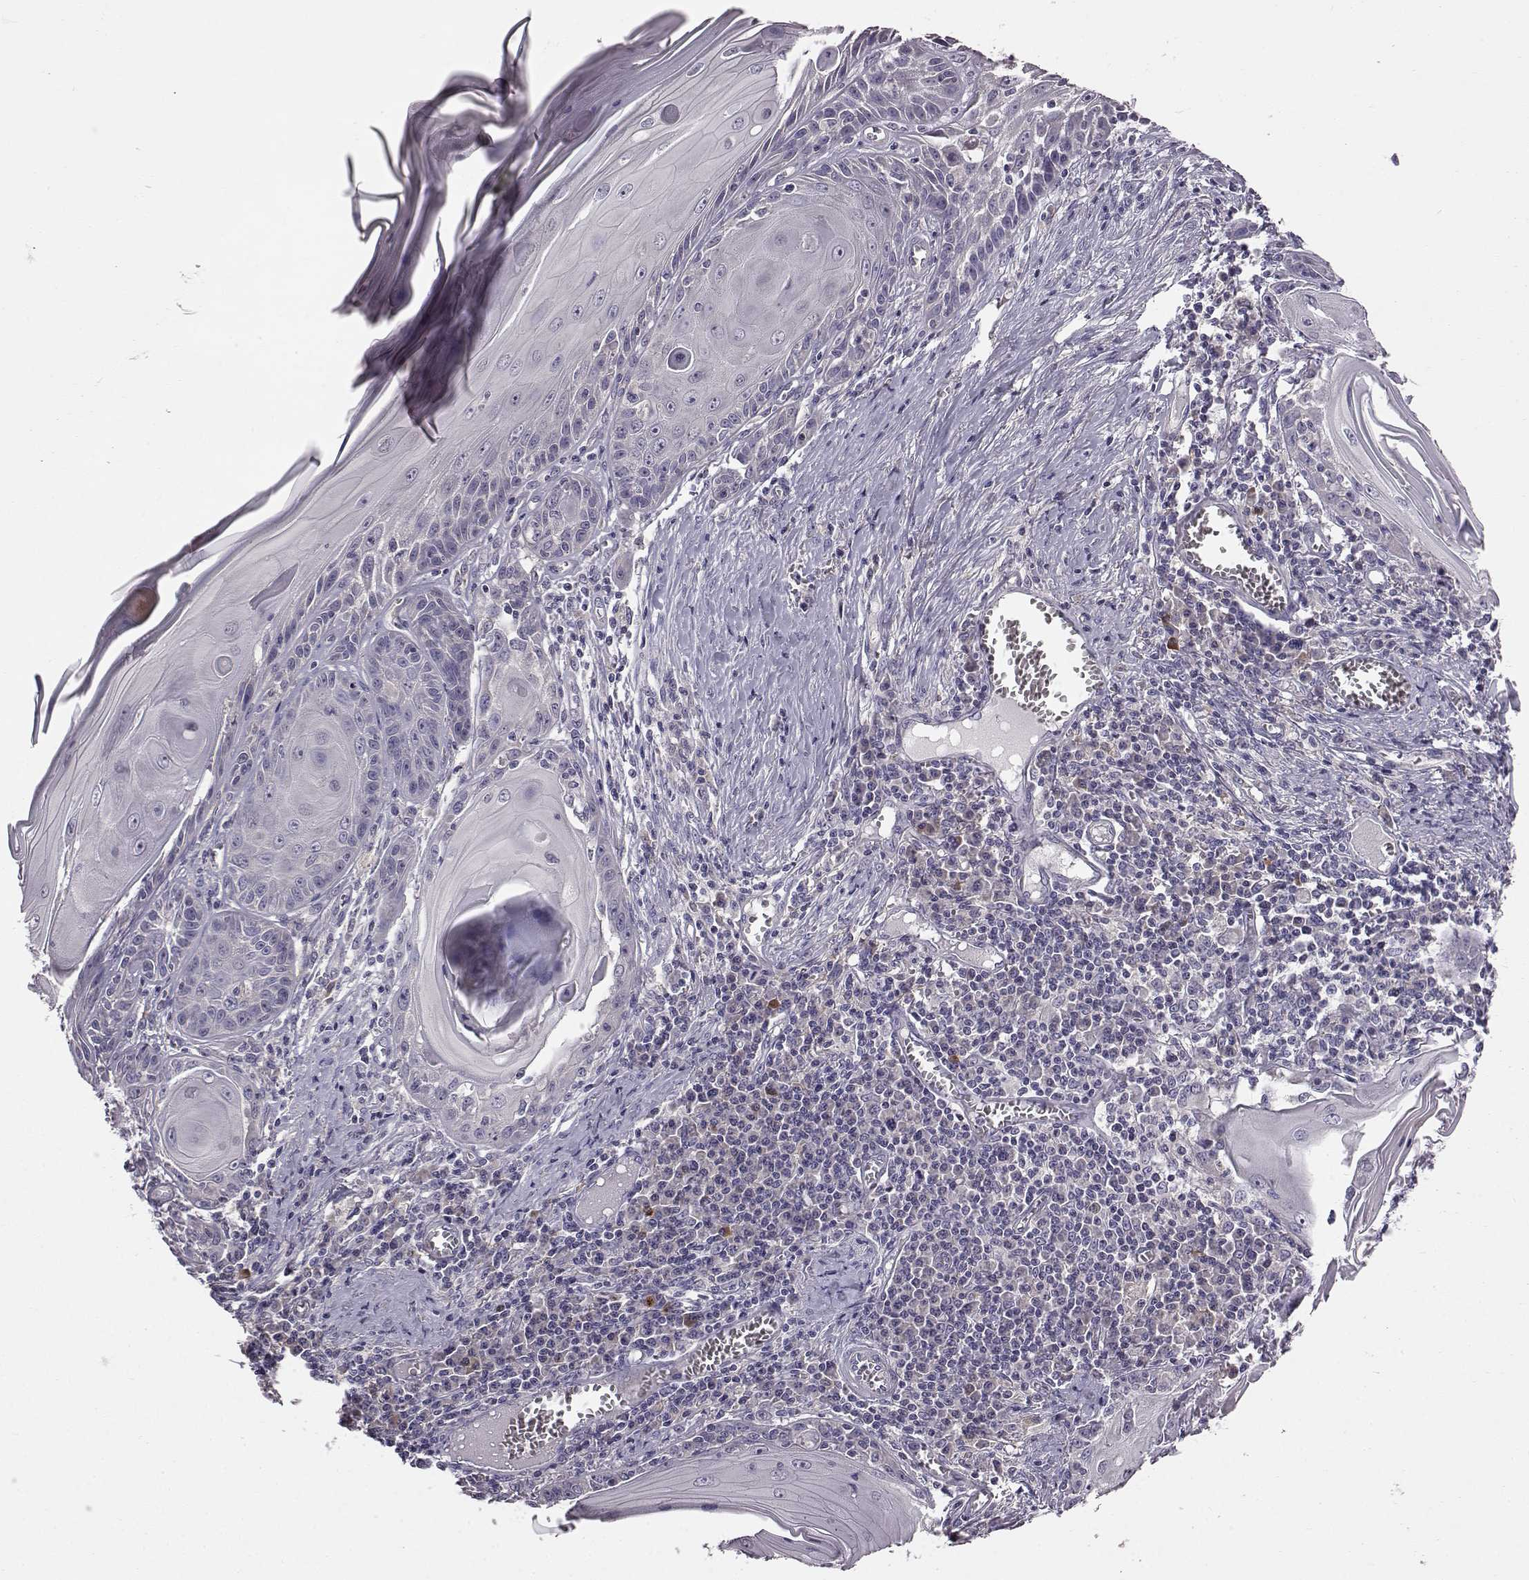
{"staining": {"intensity": "negative", "quantity": "none", "location": "none"}, "tissue": "skin cancer", "cell_type": "Tumor cells", "image_type": "cancer", "snomed": [{"axis": "morphology", "description": "Squamous cell carcinoma, NOS"}, {"axis": "topography", "description": "Skin"}, {"axis": "topography", "description": "Vulva"}], "caption": "Tumor cells show no significant protein positivity in skin cancer. The staining was performed using DAB (3,3'-diaminobenzidine) to visualize the protein expression in brown, while the nuclei were stained in blue with hematoxylin (Magnification: 20x).", "gene": "ADGRG2", "patient": {"sex": "female", "age": 85}}